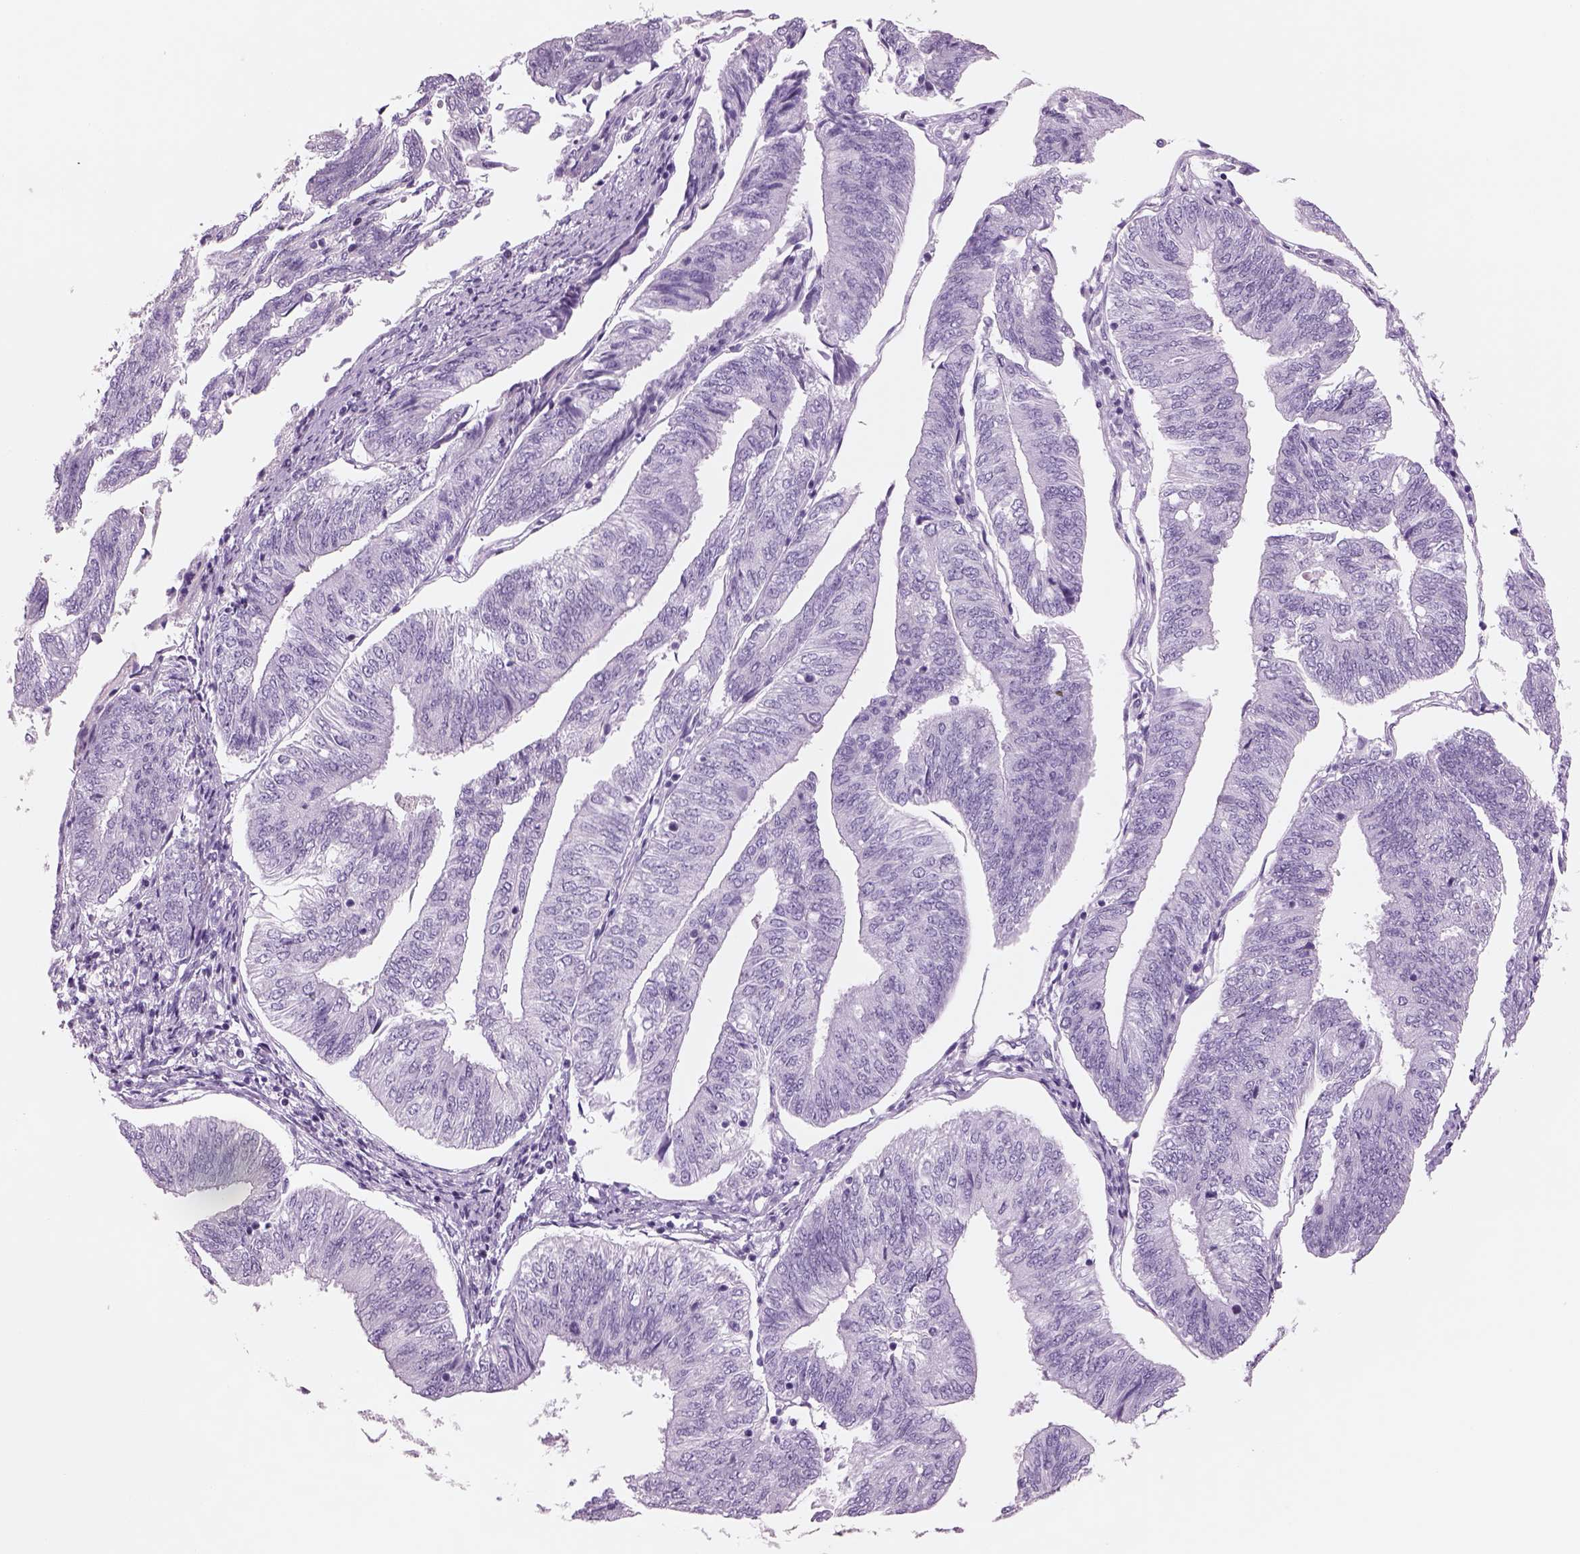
{"staining": {"intensity": "negative", "quantity": "none", "location": "none"}, "tissue": "endometrial cancer", "cell_type": "Tumor cells", "image_type": "cancer", "snomed": [{"axis": "morphology", "description": "Adenocarcinoma, NOS"}, {"axis": "topography", "description": "Endometrium"}], "caption": "DAB (3,3'-diaminobenzidine) immunohistochemical staining of adenocarcinoma (endometrial) shows no significant staining in tumor cells.", "gene": "RHO", "patient": {"sex": "female", "age": 58}}